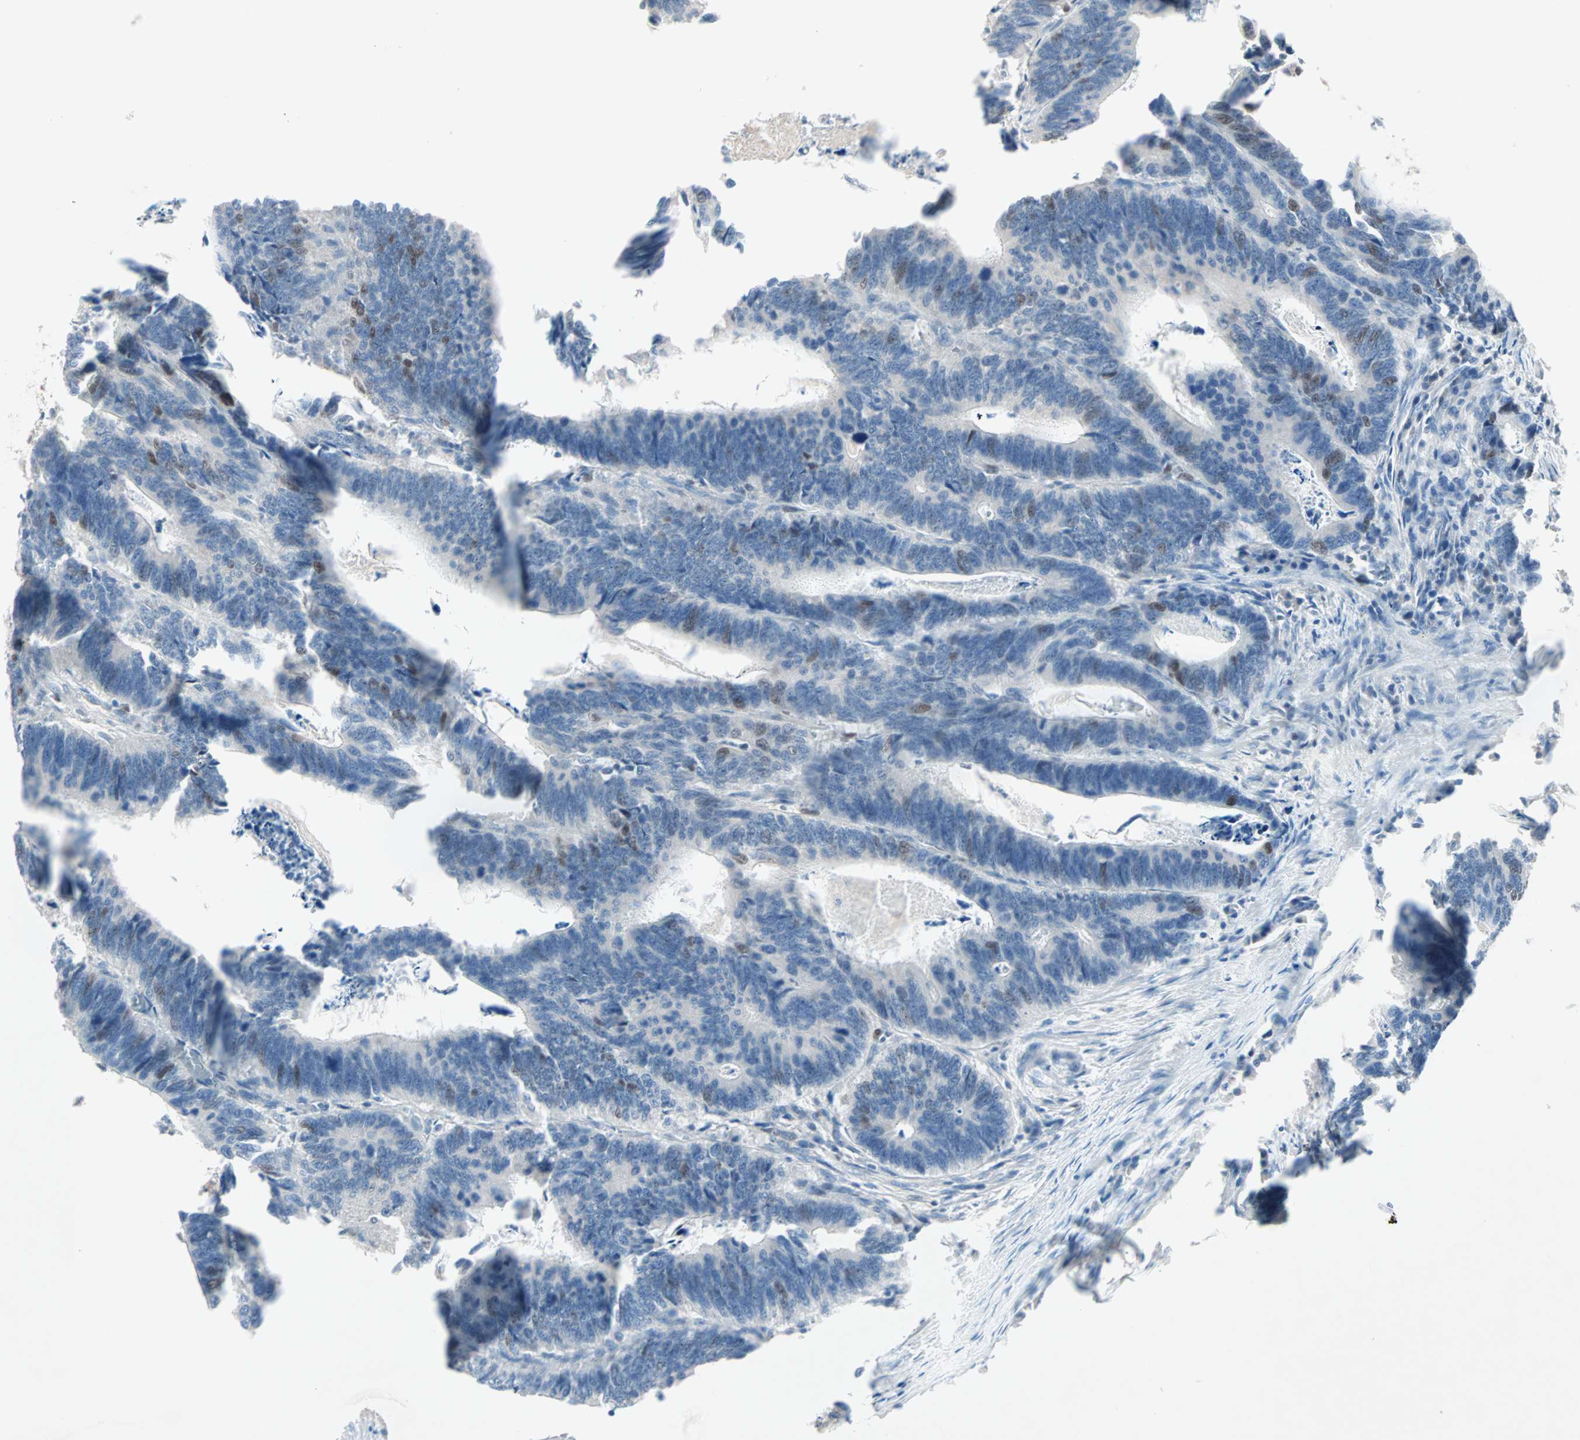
{"staining": {"intensity": "moderate", "quantity": "<25%", "location": "nuclear"}, "tissue": "colorectal cancer", "cell_type": "Tumor cells", "image_type": "cancer", "snomed": [{"axis": "morphology", "description": "Adenocarcinoma, NOS"}, {"axis": "topography", "description": "Colon"}], "caption": "Colorectal adenocarcinoma tissue shows moderate nuclear expression in about <25% of tumor cells, visualized by immunohistochemistry.", "gene": "CCNE2", "patient": {"sex": "male", "age": 72}}